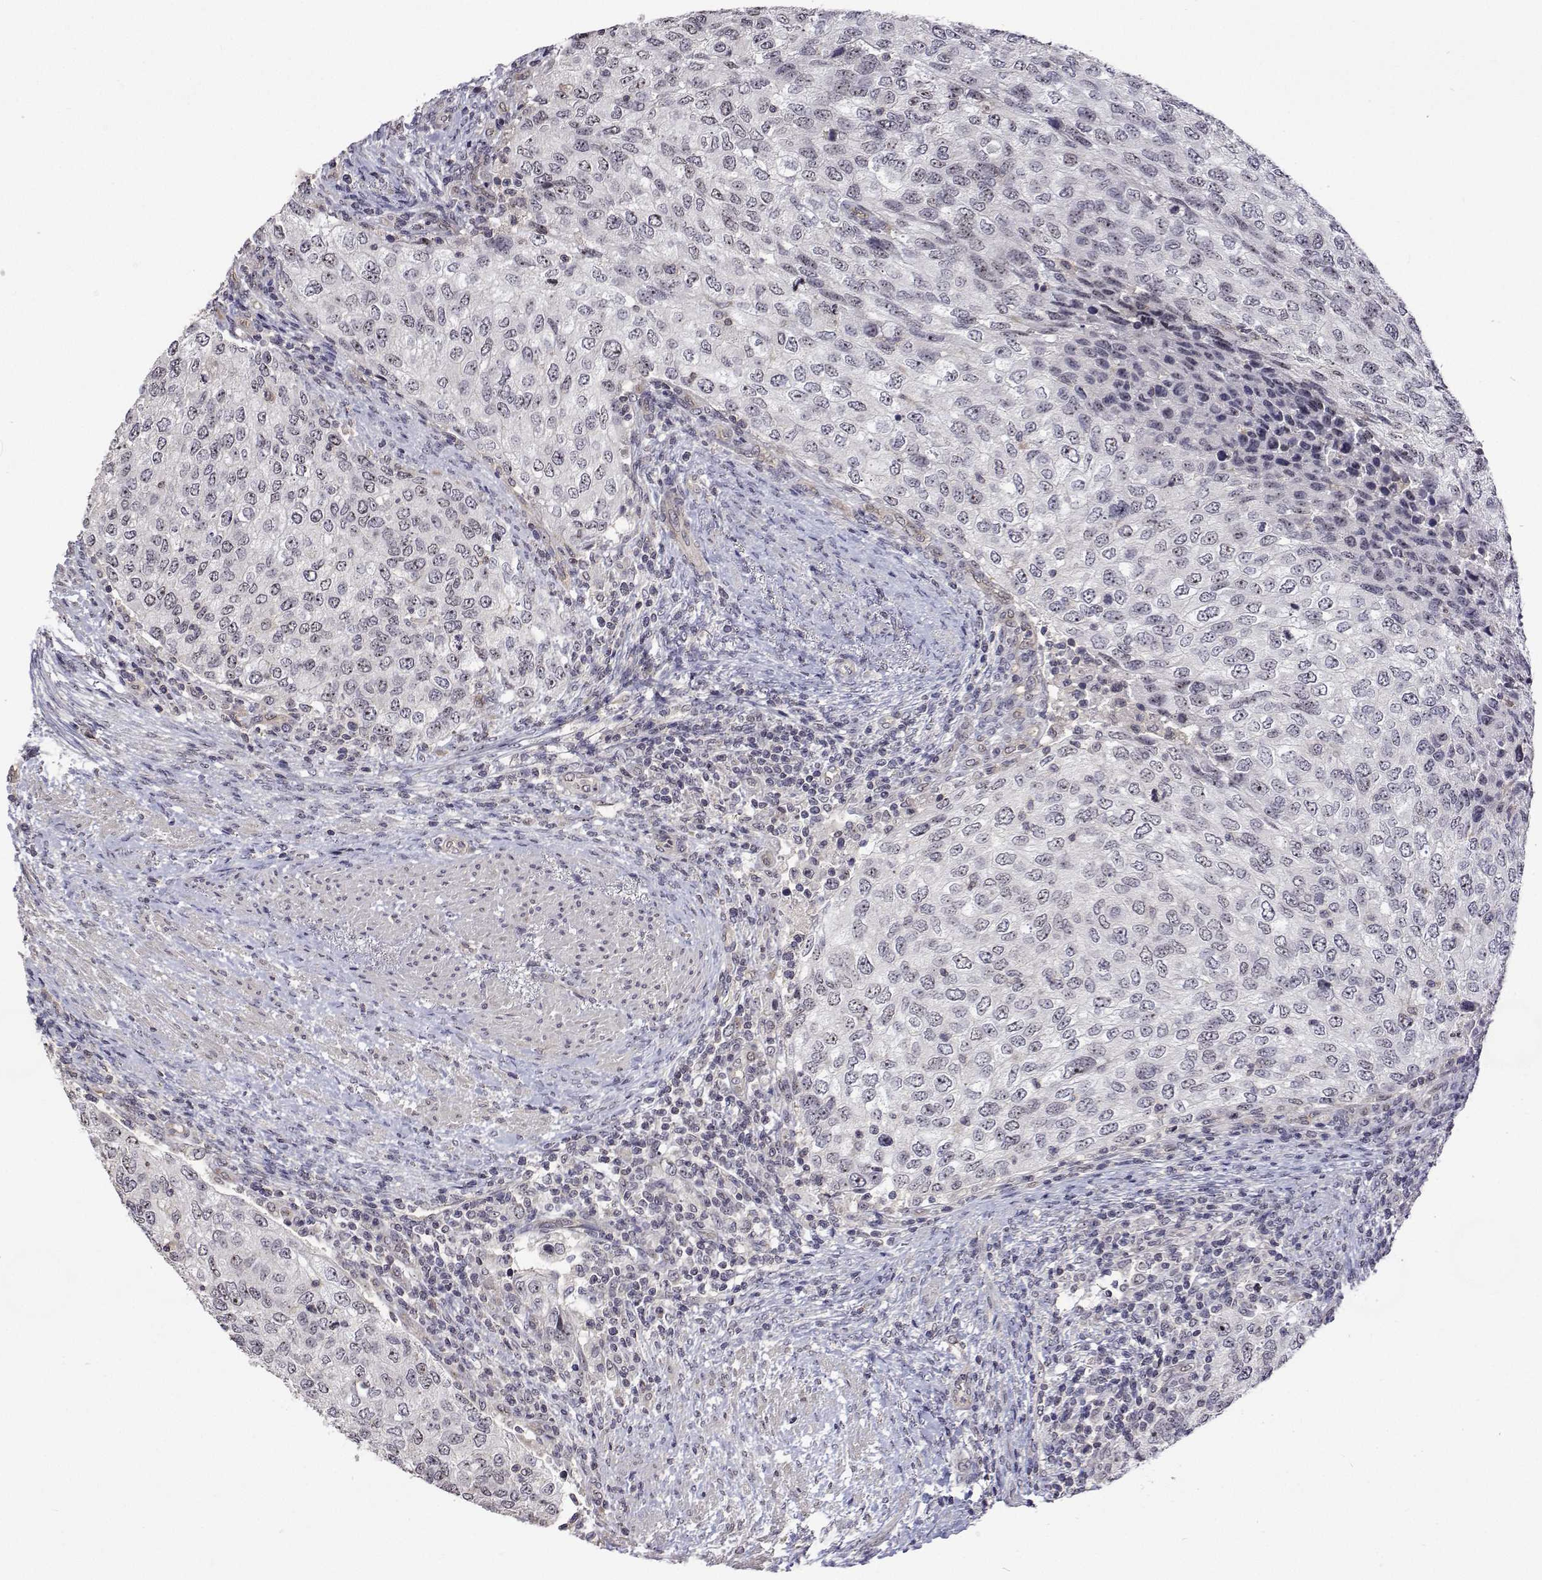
{"staining": {"intensity": "negative", "quantity": "none", "location": "none"}, "tissue": "urothelial cancer", "cell_type": "Tumor cells", "image_type": "cancer", "snomed": [{"axis": "morphology", "description": "Urothelial carcinoma, High grade"}, {"axis": "topography", "description": "Urinary bladder"}], "caption": "Tumor cells are negative for protein expression in human high-grade urothelial carcinoma.", "gene": "NHP2", "patient": {"sex": "female", "age": 78}}